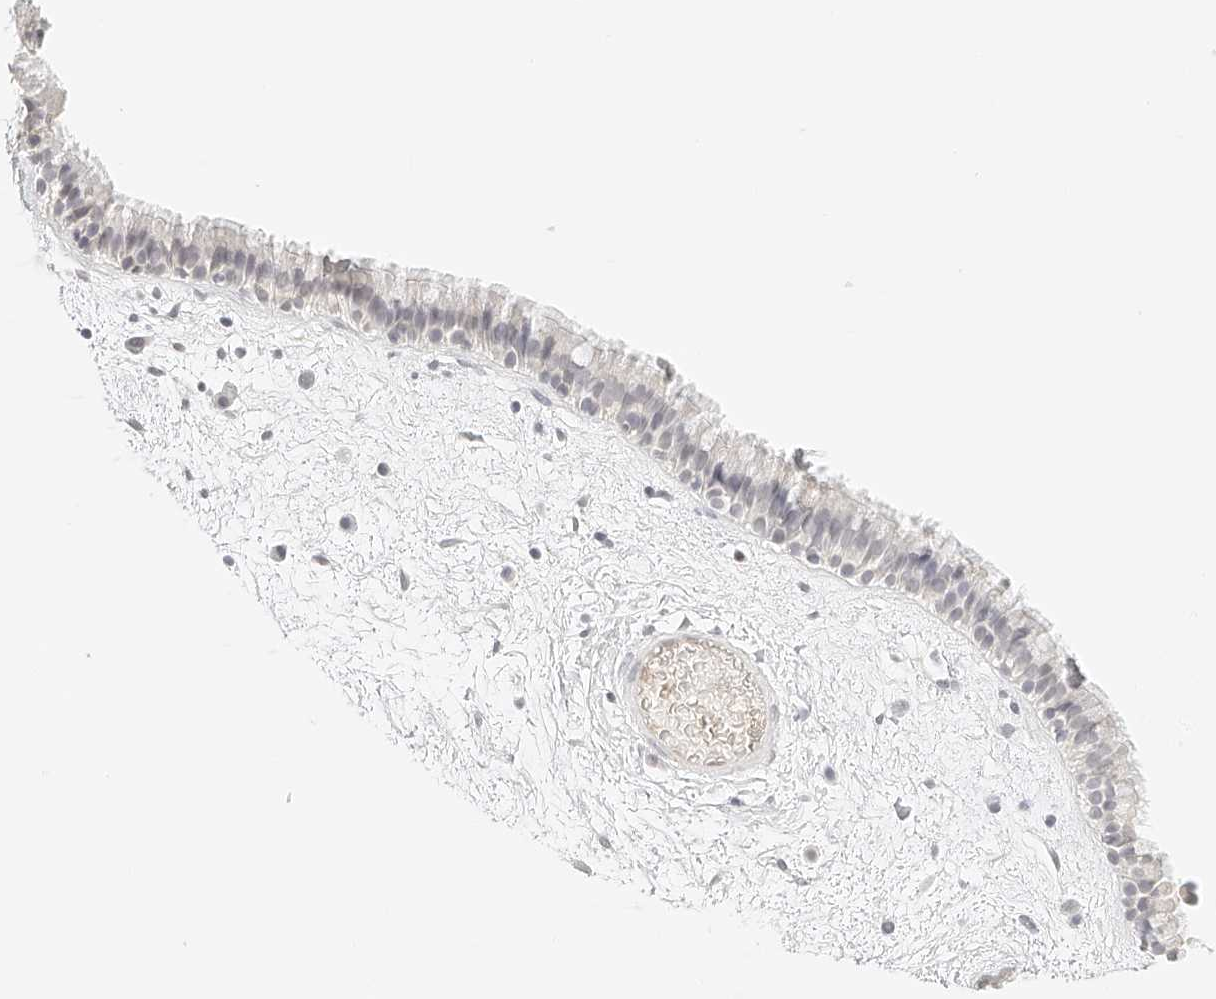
{"staining": {"intensity": "negative", "quantity": "none", "location": "none"}, "tissue": "nasopharynx", "cell_type": "Respiratory epithelial cells", "image_type": "normal", "snomed": [{"axis": "morphology", "description": "Normal tissue, NOS"}, {"axis": "morphology", "description": "Inflammation, NOS"}, {"axis": "topography", "description": "Nasopharynx"}], "caption": "High power microscopy histopathology image of an immunohistochemistry image of unremarkable nasopharynx, revealing no significant positivity in respiratory epithelial cells. (Stains: DAB immunohistochemistry (IHC) with hematoxylin counter stain, Microscopy: brightfield microscopy at high magnification).", "gene": "ZFP69", "patient": {"sex": "male", "age": 48}}